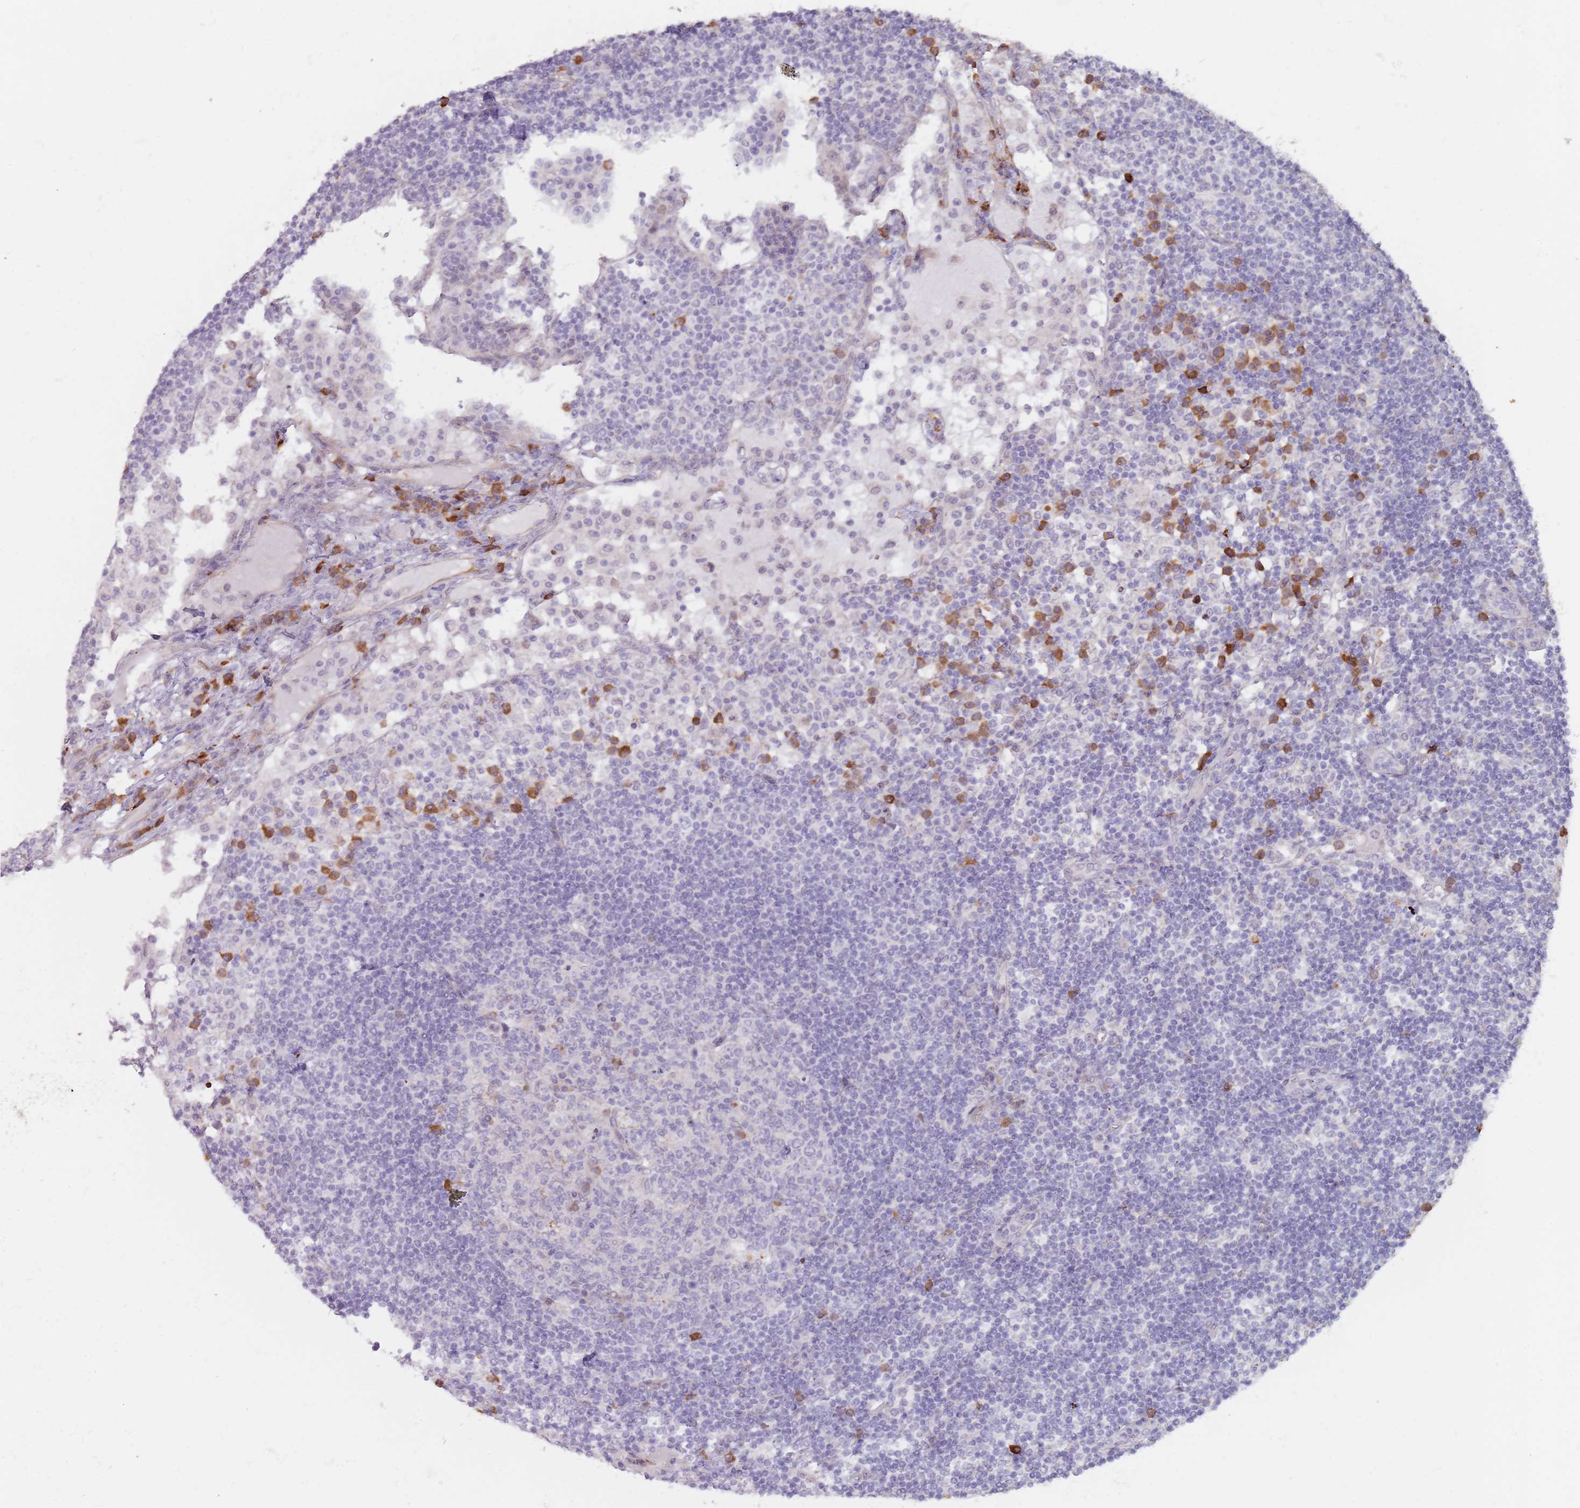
{"staining": {"intensity": "negative", "quantity": "none", "location": "none"}, "tissue": "lymph node", "cell_type": "Germinal center cells", "image_type": "normal", "snomed": [{"axis": "morphology", "description": "Normal tissue, NOS"}, {"axis": "topography", "description": "Lymph node"}], "caption": "Immunohistochemistry image of normal human lymph node stained for a protein (brown), which exhibits no positivity in germinal center cells.", "gene": "DXO", "patient": {"sex": "female", "age": 53}}